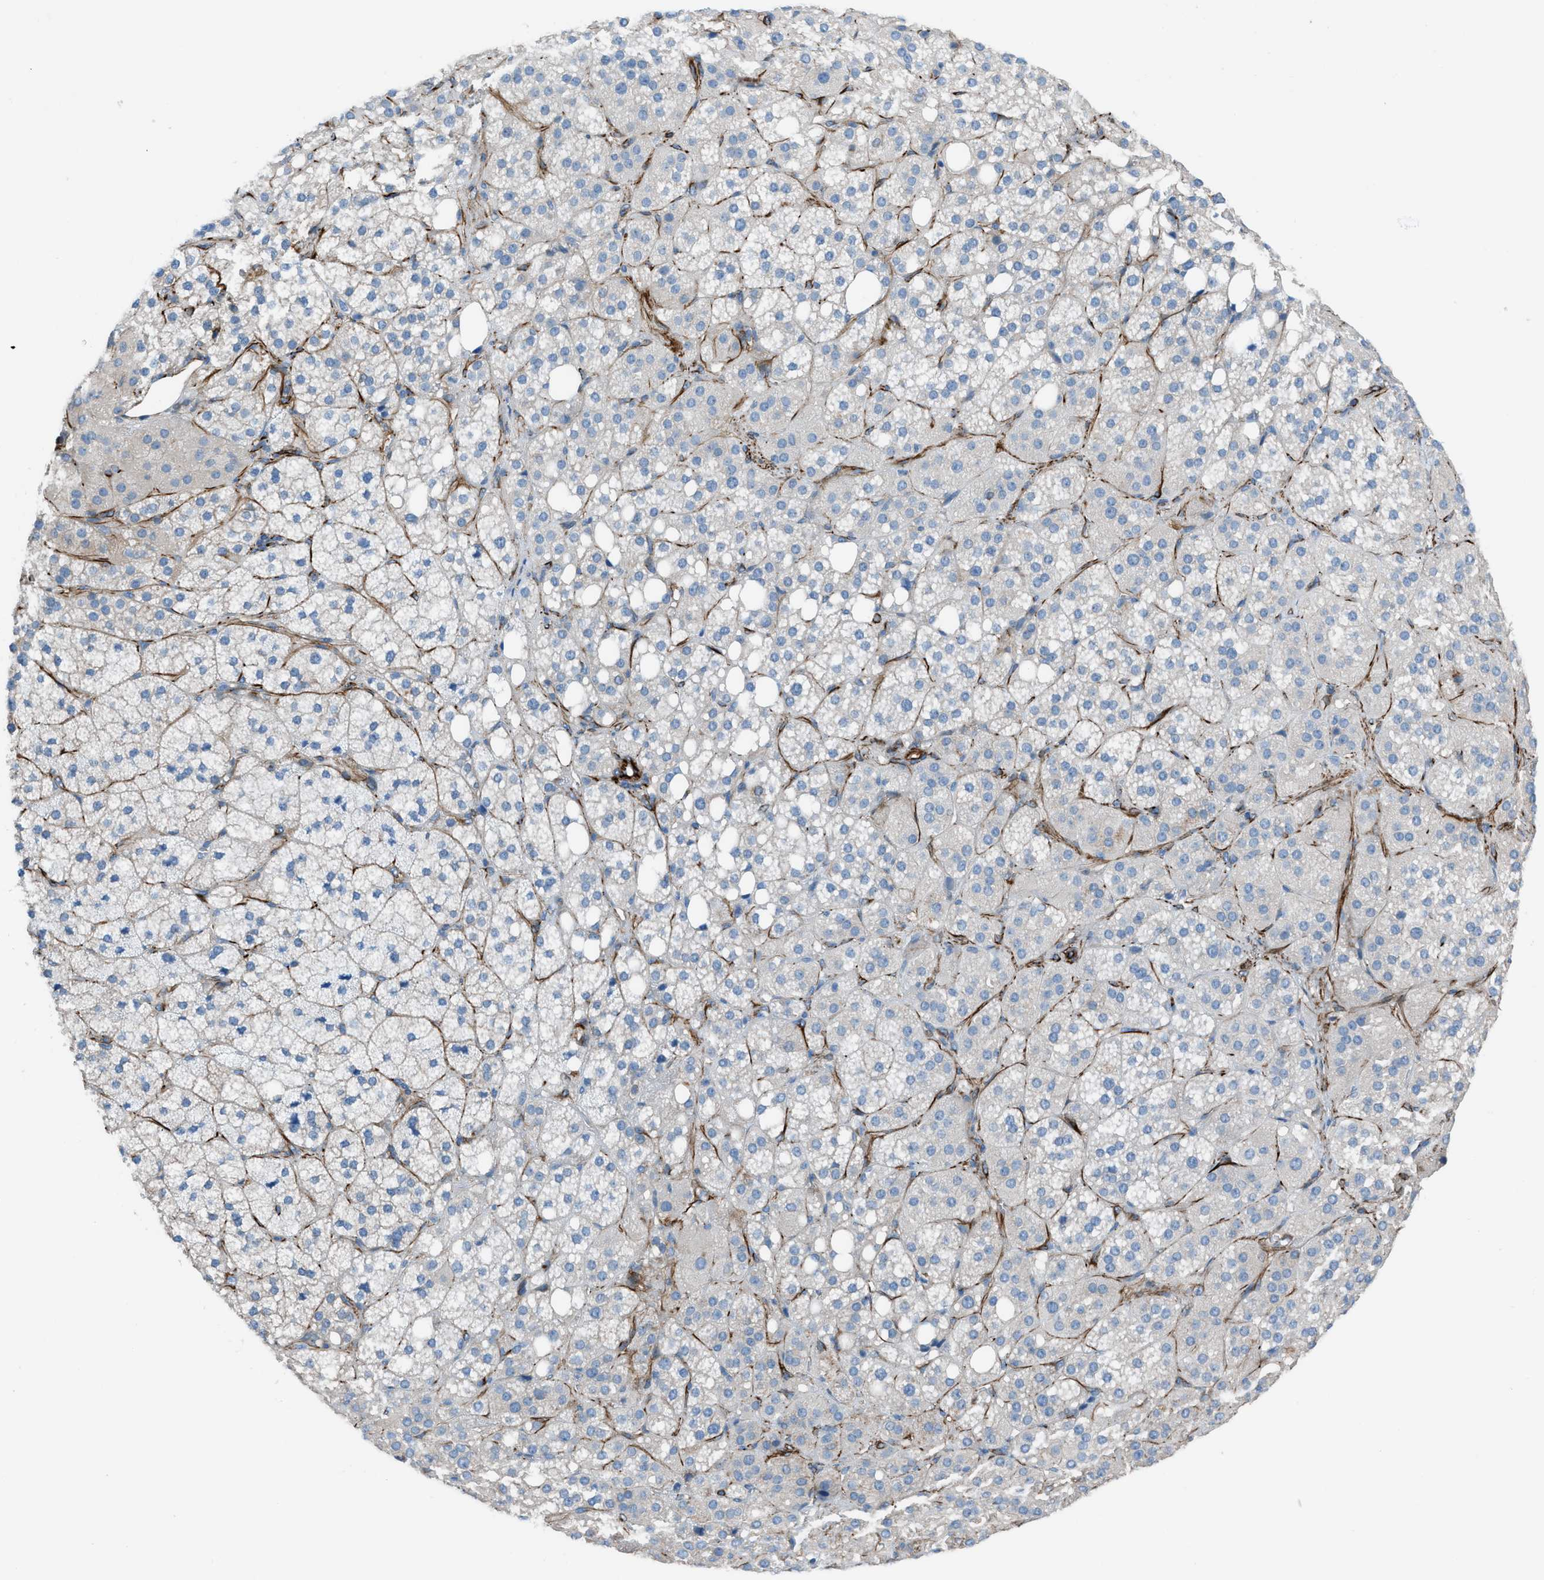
{"staining": {"intensity": "weak", "quantity": "25%-75%", "location": "cytoplasmic/membranous"}, "tissue": "adrenal gland", "cell_type": "Glandular cells", "image_type": "normal", "snomed": [{"axis": "morphology", "description": "Normal tissue, NOS"}, {"axis": "topography", "description": "Adrenal gland"}], "caption": "Human adrenal gland stained for a protein (brown) demonstrates weak cytoplasmic/membranous positive expression in approximately 25%-75% of glandular cells.", "gene": "CABP7", "patient": {"sex": "female", "age": 59}}